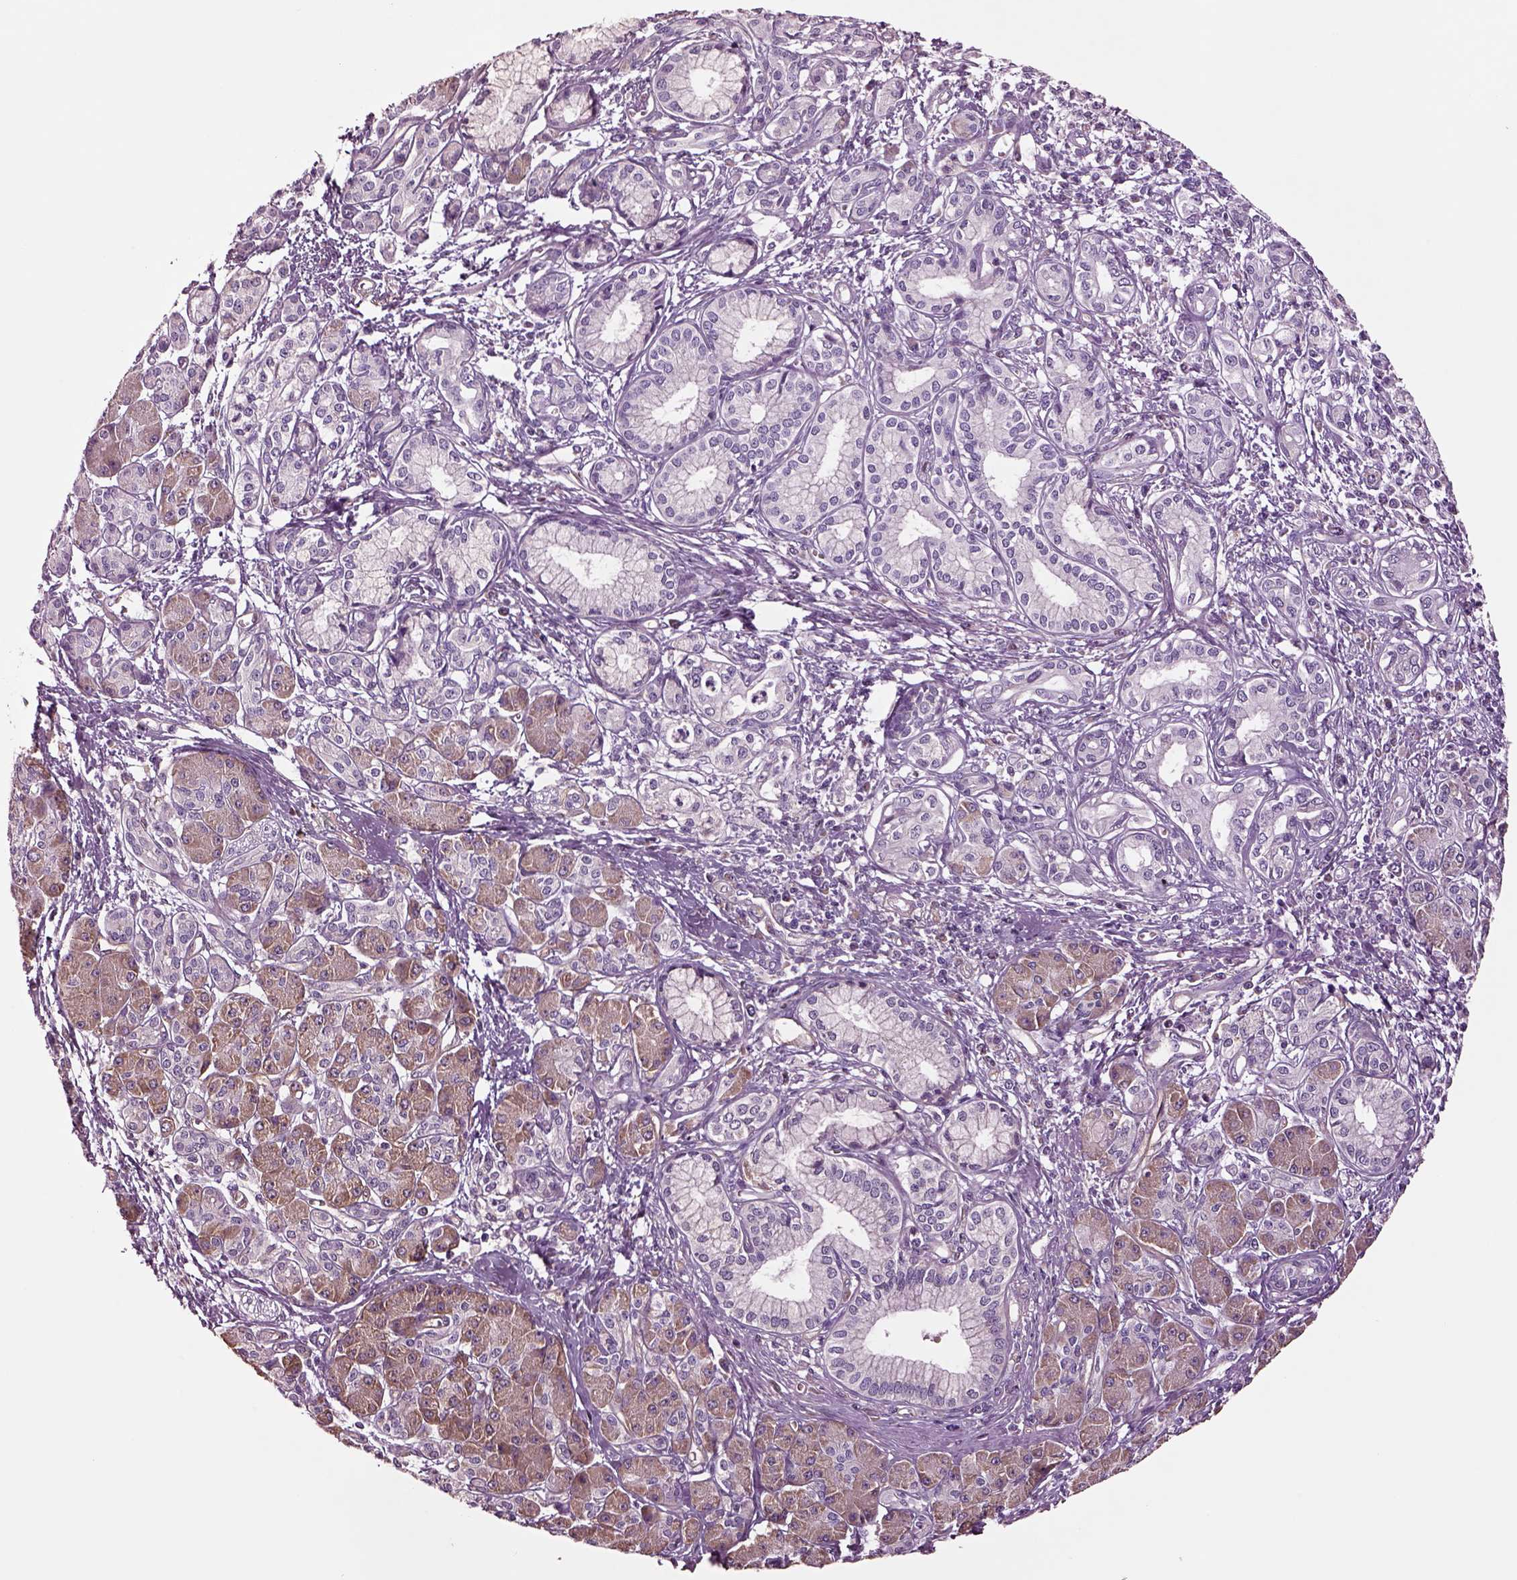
{"staining": {"intensity": "negative", "quantity": "none", "location": "none"}, "tissue": "pancreatic cancer", "cell_type": "Tumor cells", "image_type": "cancer", "snomed": [{"axis": "morphology", "description": "Adenocarcinoma, NOS"}, {"axis": "topography", "description": "Pancreas"}], "caption": "An IHC photomicrograph of pancreatic cancer (adenocarcinoma) is shown. There is no staining in tumor cells of pancreatic cancer (adenocarcinoma). Brightfield microscopy of immunohistochemistry stained with DAB (3,3'-diaminobenzidine) (brown) and hematoxylin (blue), captured at high magnification.", "gene": "HTR1B", "patient": {"sex": "male", "age": 70}}